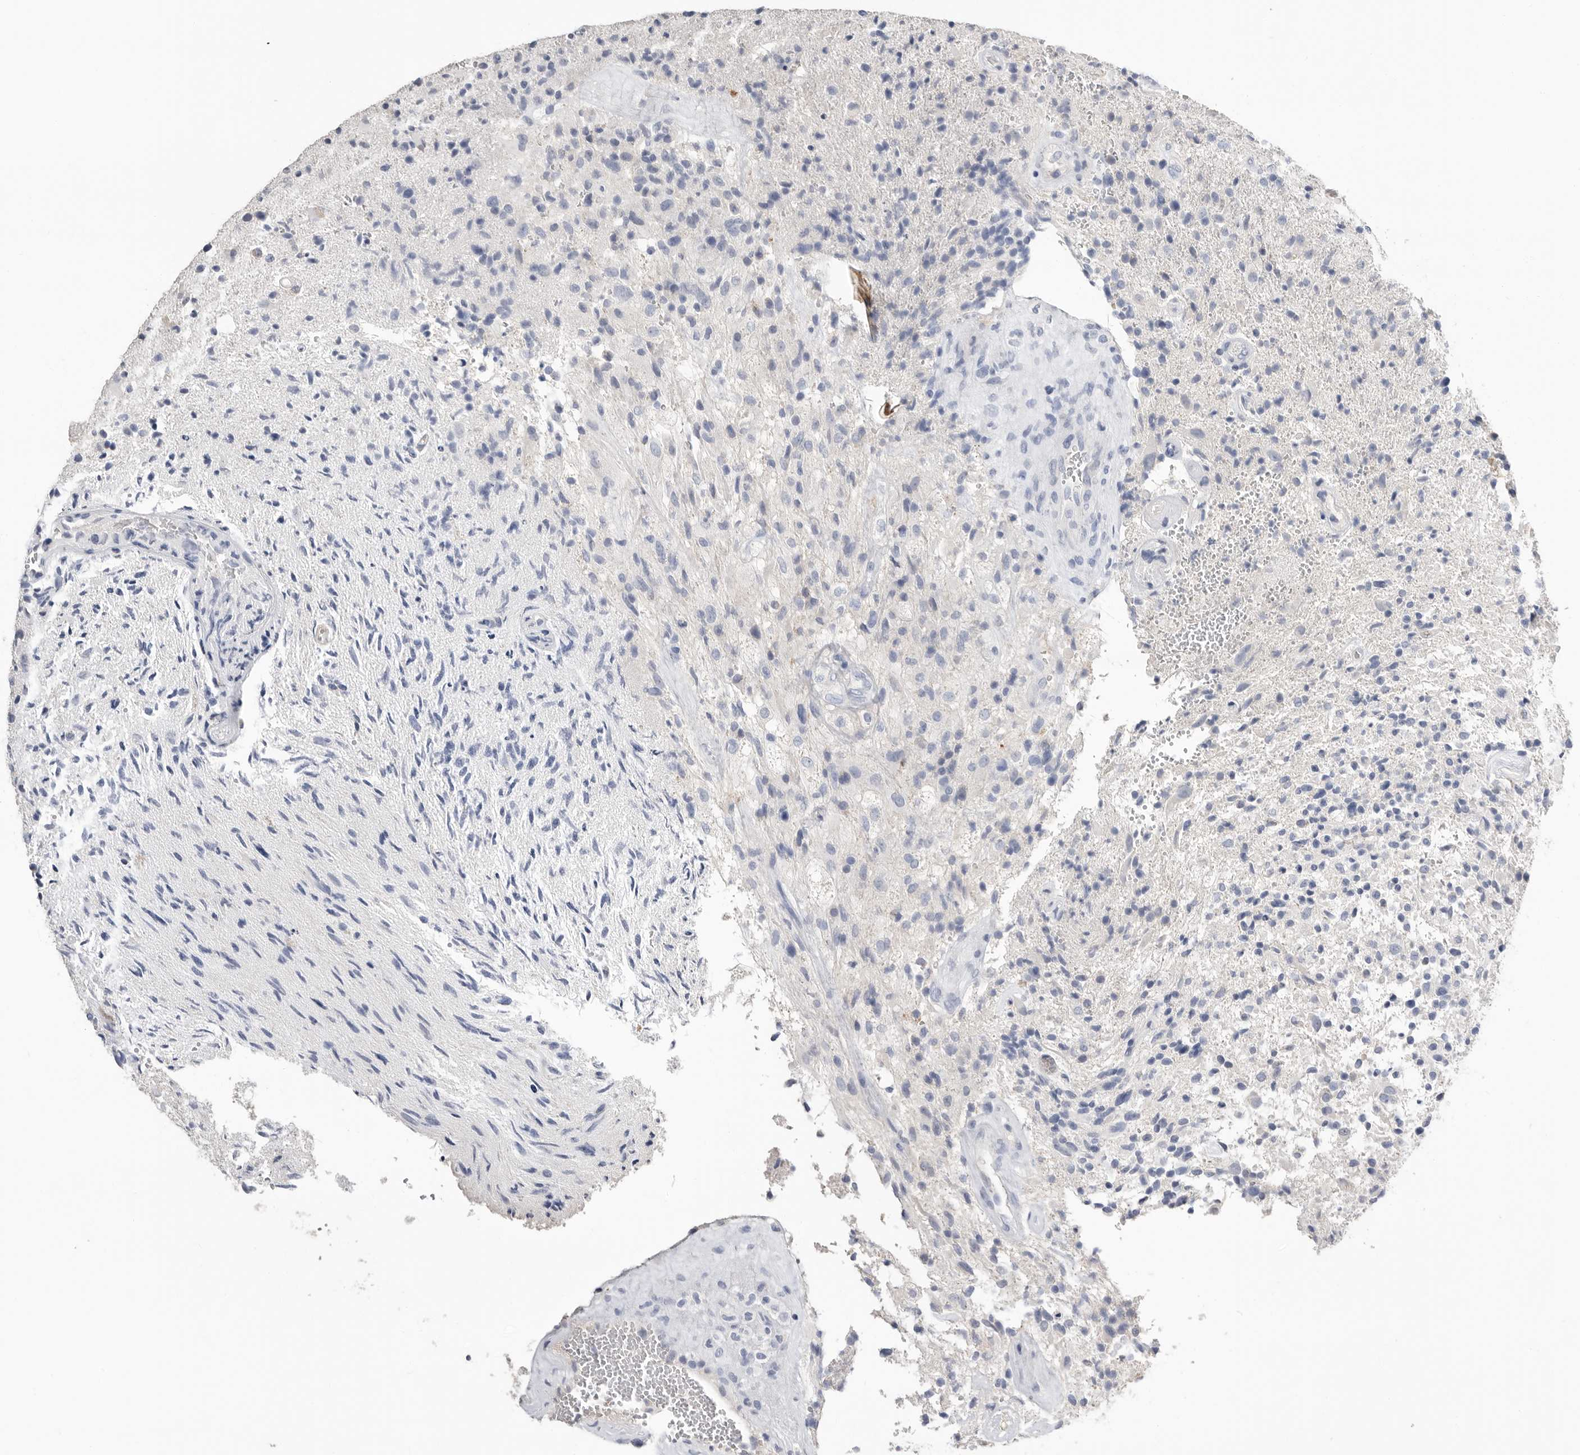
{"staining": {"intensity": "negative", "quantity": "none", "location": "none"}, "tissue": "glioma", "cell_type": "Tumor cells", "image_type": "cancer", "snomed": [{"axis": "morphology", "description": "Glioma, malignant, High grade"}, {"axis": "topography", "description": "Brain"}], "caption": "IHC image of neoplastic tissue: human malignant high-grade glioma stained with DAB (3,3'-diaminobenzidine) shows no significant protein positivity in tumor cells.", "gene": "APOA2", "patient": {"sex": "male", "age": 72}}